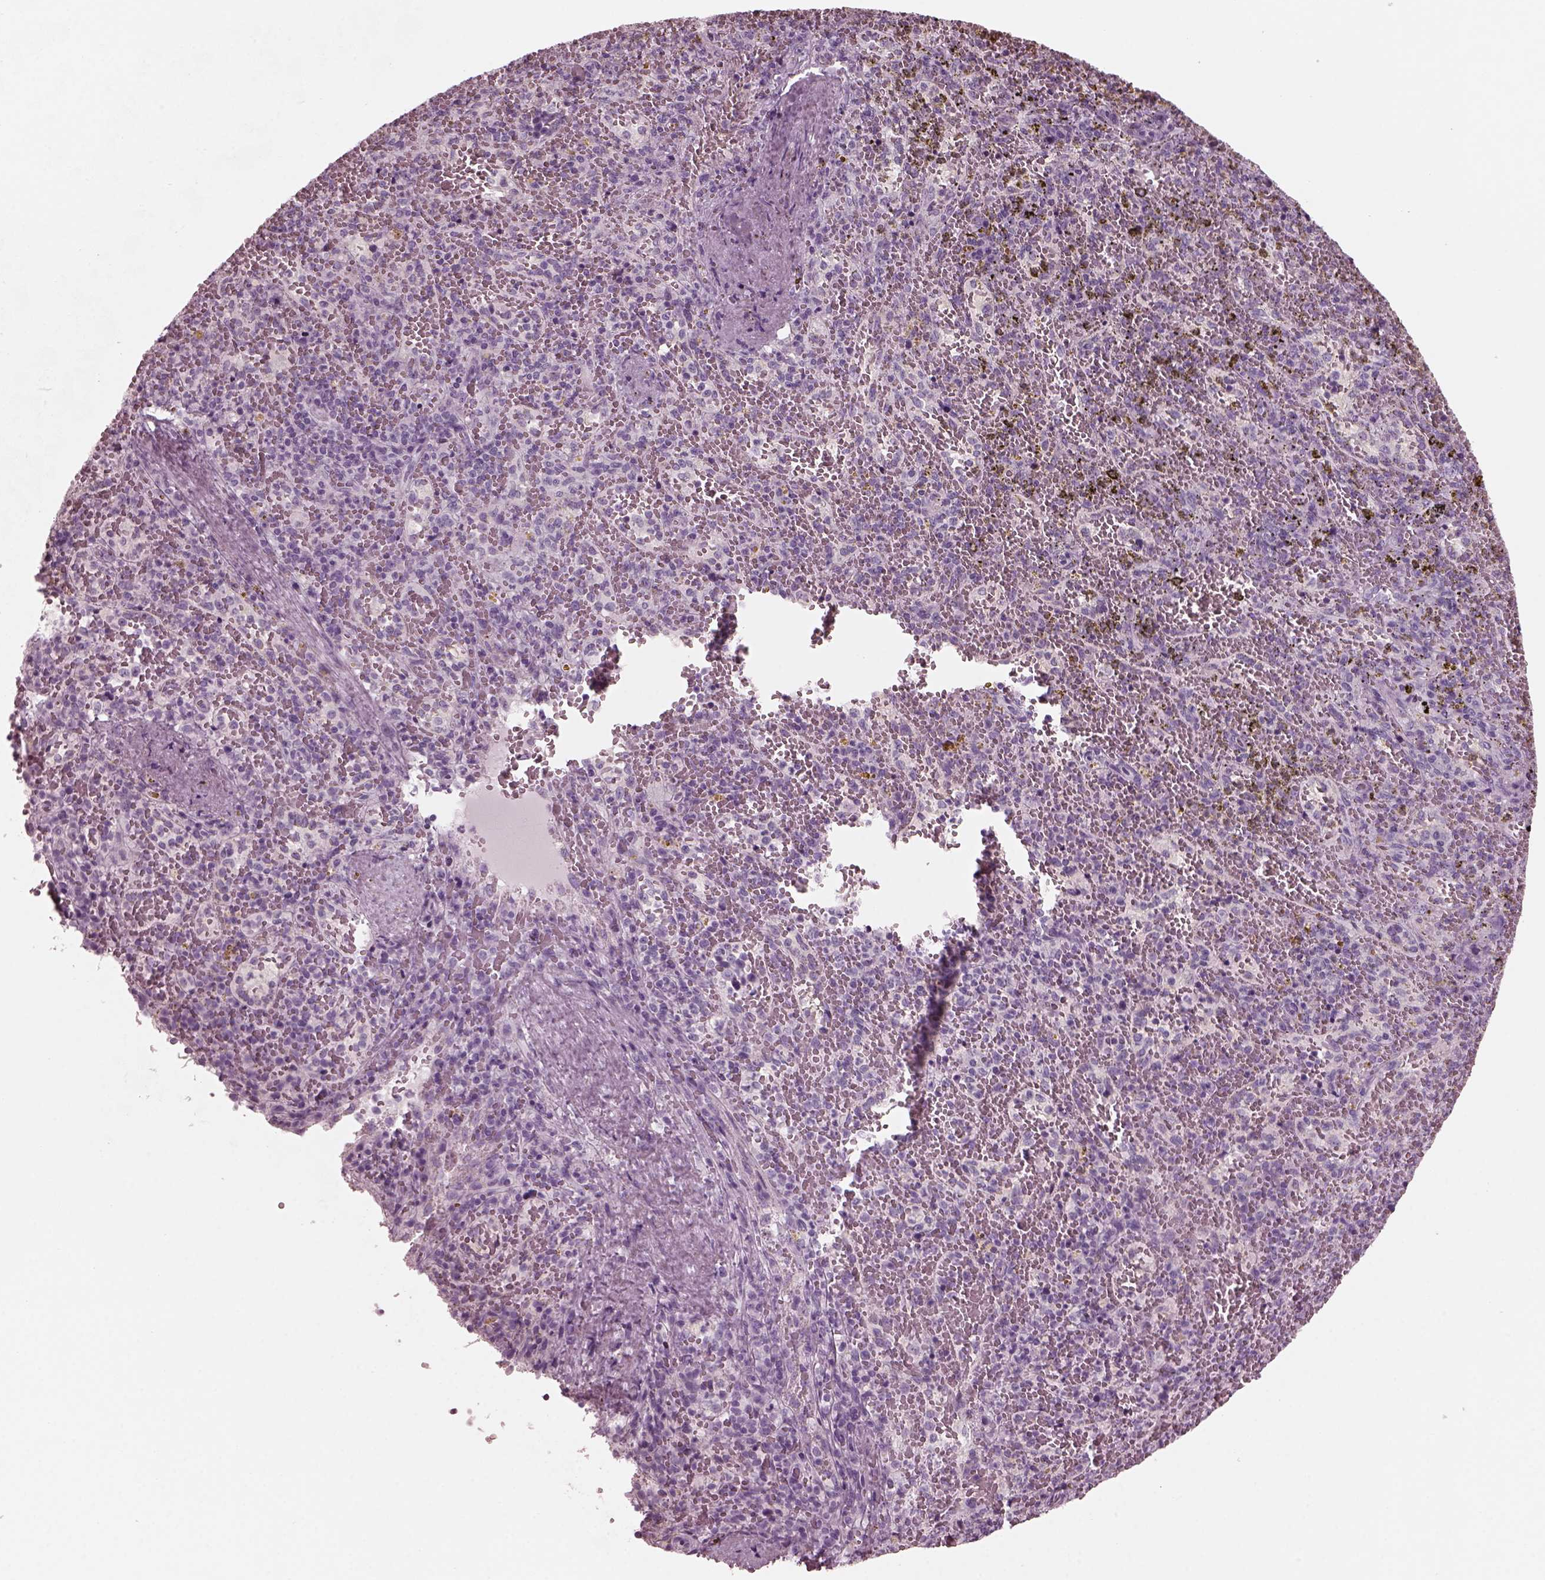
{"staining": {"intensity": "negative", "quantity": "none", "location": "none"}, "tissue": "spleen", "cell_type": "Cells in red pulp", "image_type": "normal", "snomed": [{"axis": "morphology", "description": "Normal tissue, NOS"}, {"axis": "topography", "description": "Spleen"}], "caption": "There is no significant staining in cells in red pulp of spleen.", "gene": "RCVRN", "patient": {"sex": "female", "age": 50}}